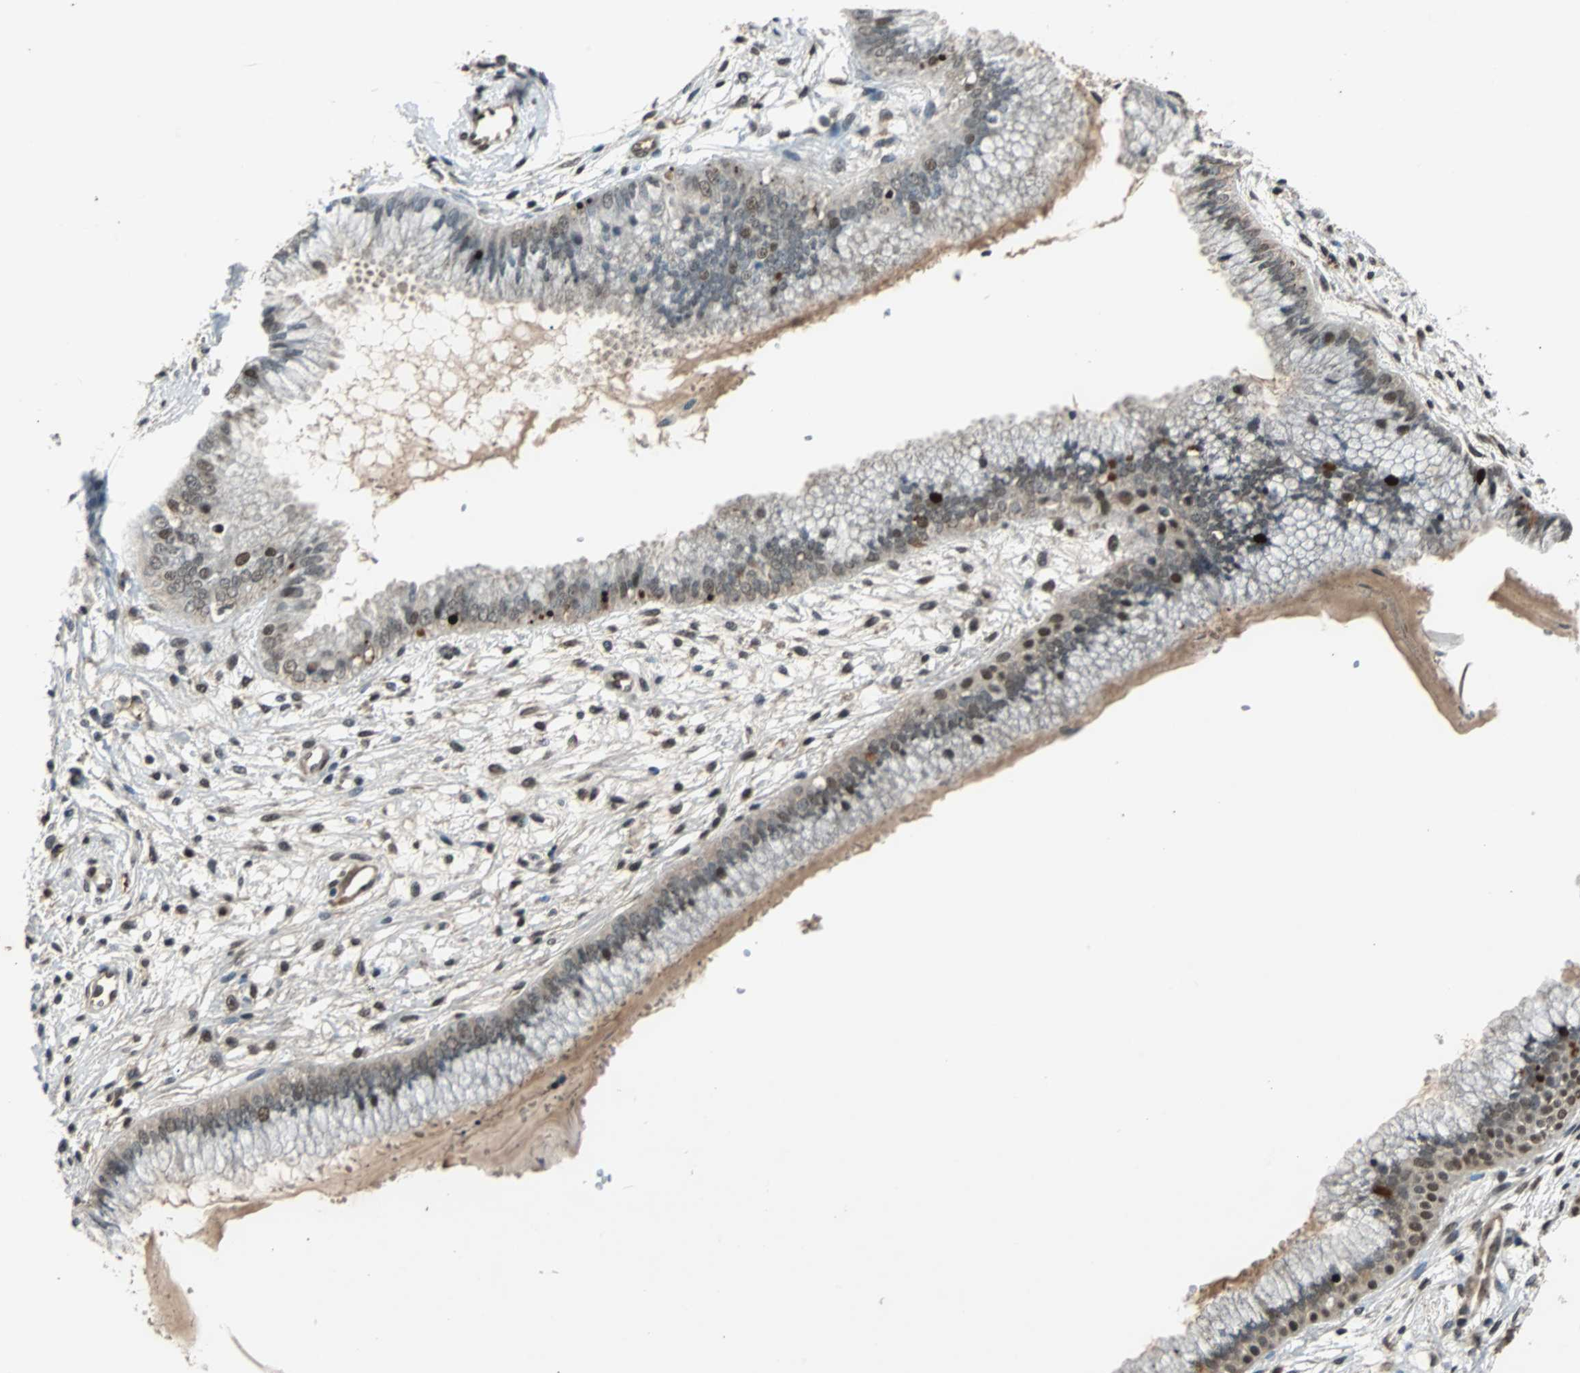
{"staining": {"intensity": "moderate", "quantity": "25%-75%", "location": "nuclear"}, "tissue": "cervix", "cell_type": "Glandular cells", "image_type": "normal", "snomed": [{"axis": "morphology", "description": "Normal tissue, NOS"}, {"axis": "topography", "description": "Cervix"}], "caption": "Immunohistochemistry micrograph of normal cervix: human cervix stained using immunohistochemistry (IHC) exhibits medium levels of moderate protein expression localized specifically in the nuclear of glandular cells, appearing as a nuclear brown color.", "gene": "PHC1", "patient": {"sex": "female", "age": 39}}